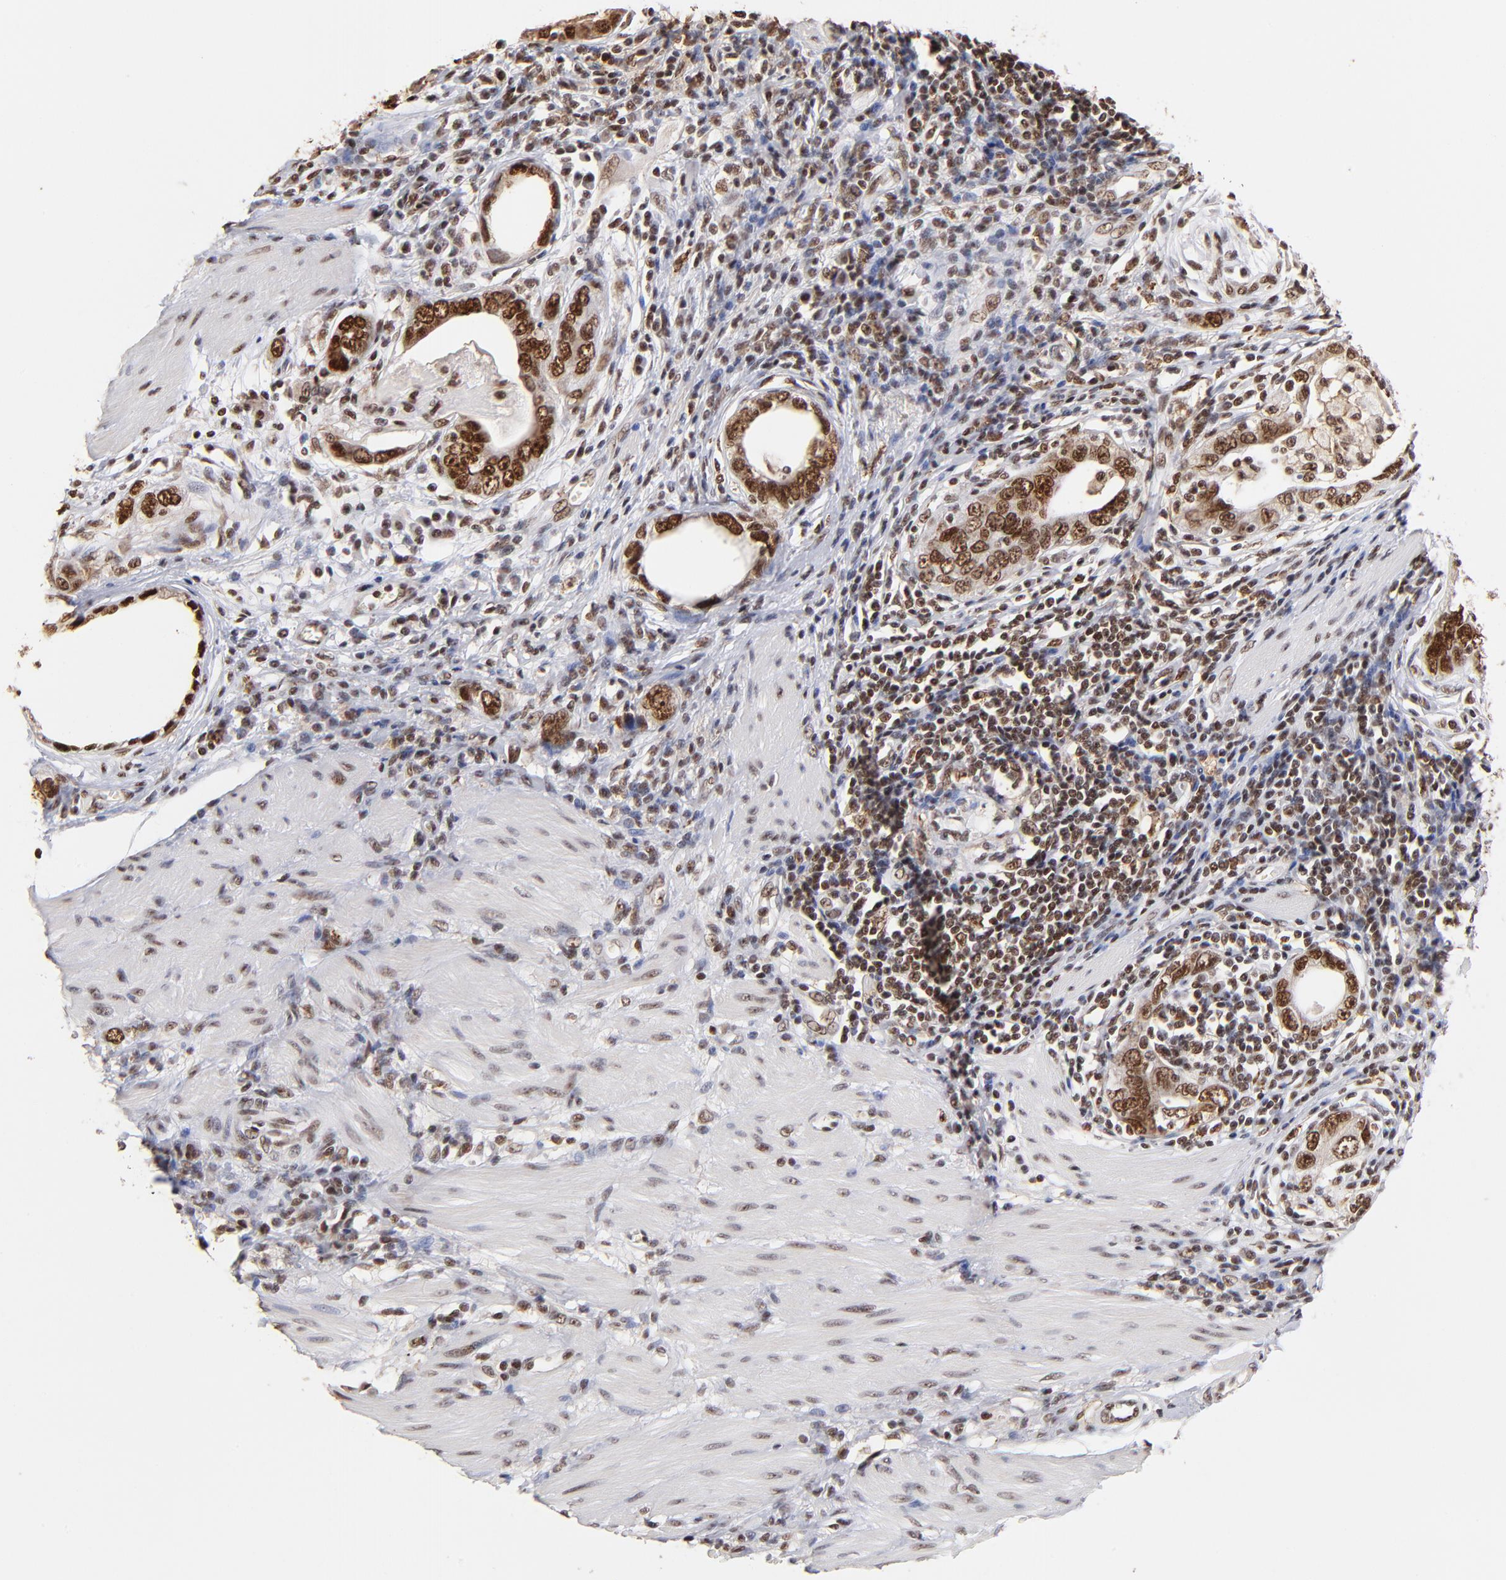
{"staining": {"intensity": "moderate", "quantity": ">75%", "location": "nuclear"}, "tissue": "stomach cancer", "cell_type": "Tumor cells", "image_type": "cancer", "snomed": [{"axis": "morphology", "description": "Adenocarcinoma, NOS"}, {"axis": "topography", "description": "Stomach, lower"}], "caption": "Immunohistochemistry (IHC) photomicrograph of neoplastic tissue: stomach cancer (adenocarcinoma) stained using immunohistochemistry (IHC) reveals medium levels of moderate protein expression localized specifically in the nuclear of tumor cells, appearing as a nuclear brown color.", "gene": "ZNF146", "patient": {"sex": "female", "age": 93}}